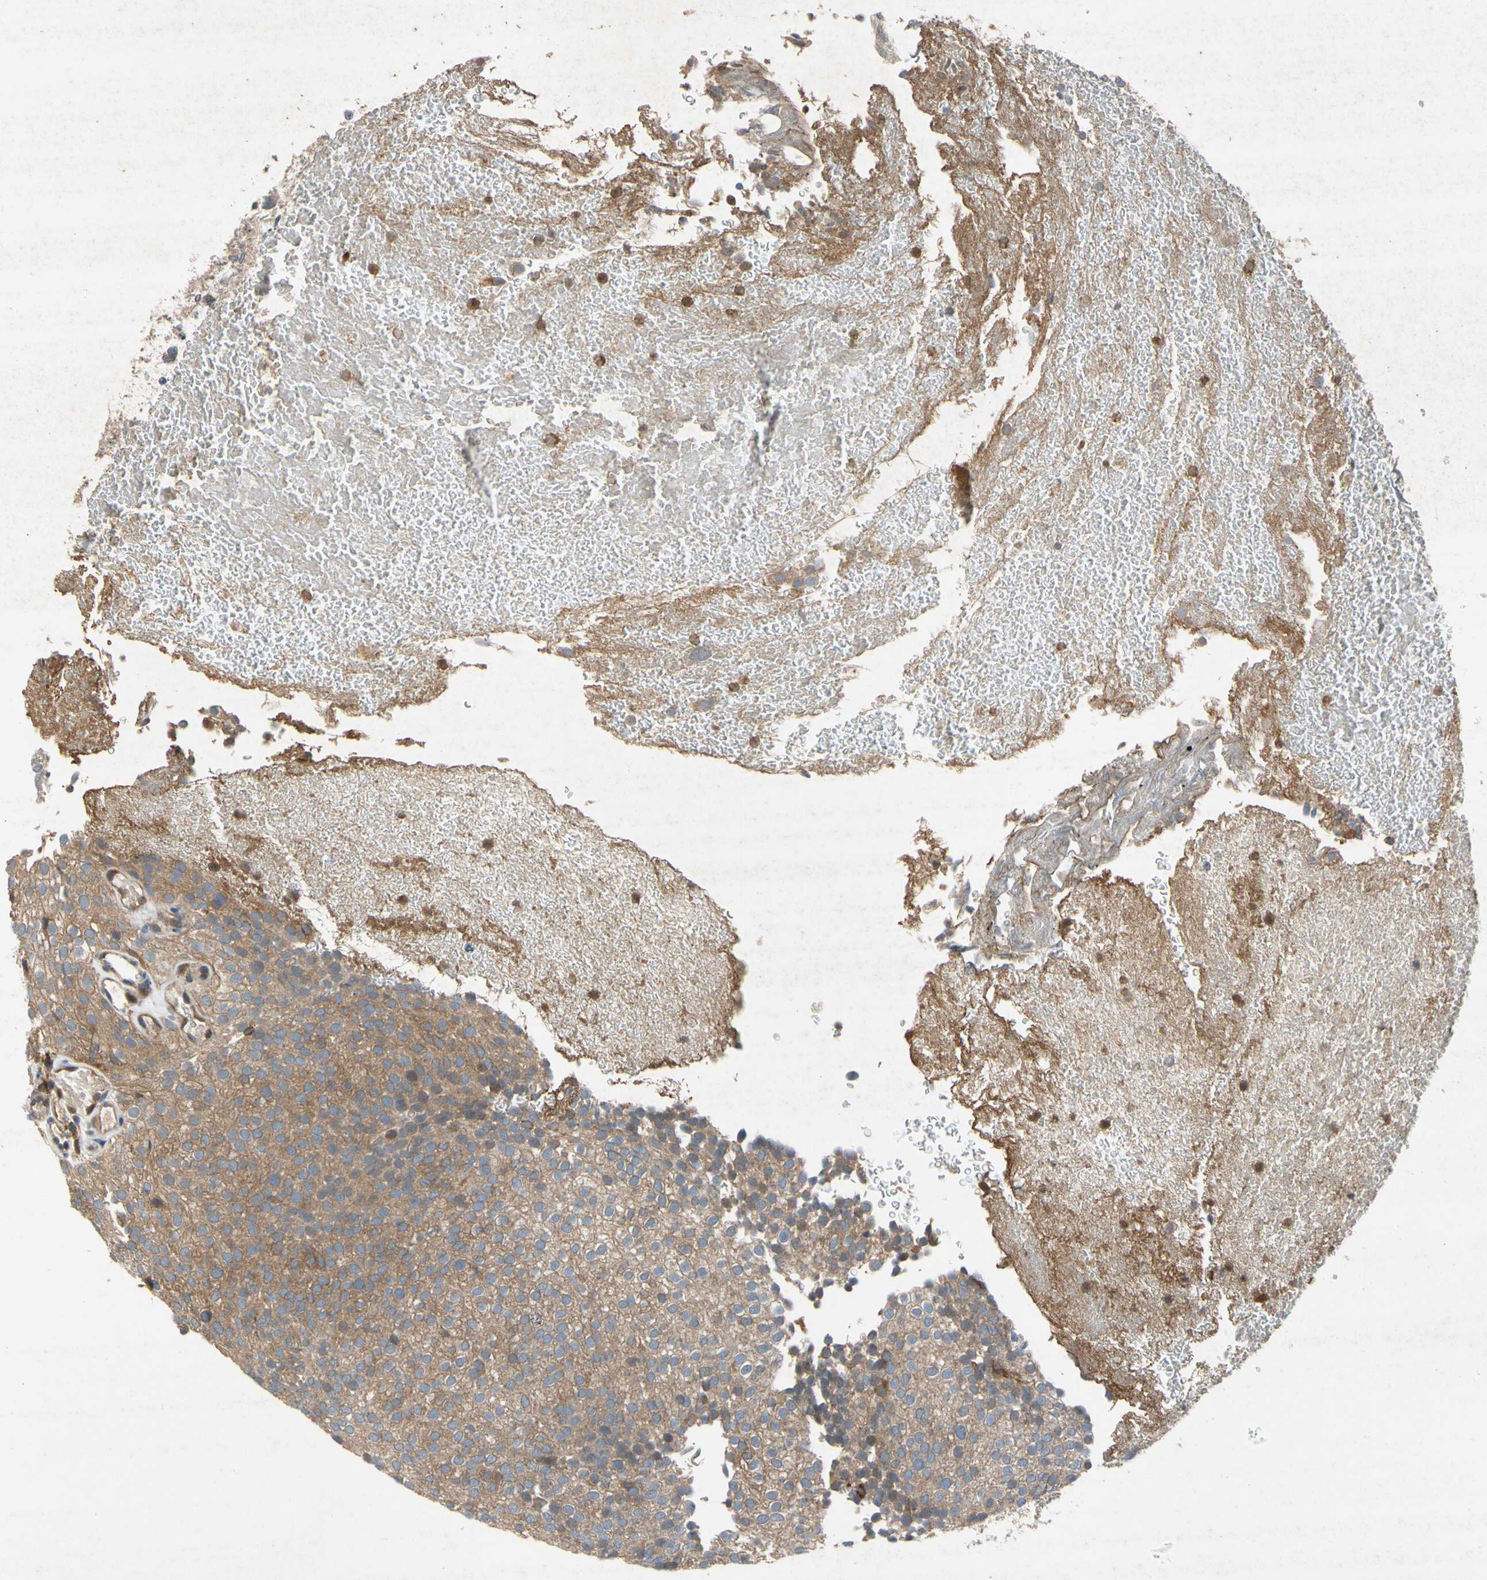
{"staining": {"intensity": "moderate", "quantity": ">75%", "location": "cytoplasmic/membranous"}, "tissue": "urothelial cancer", "cell_type": "Tumor cells", "image_type": "cancer", "snomed": [{"axis": "morphology", "description": "Urothelial carcinoma, Low grade"}, {"axis": "topography", "description": "Urinary bladder"}], "caption": "Immunohistochemistry (DAB) staining of human urothelial cancer reveals moderate cytoplasmic/membranous protein staining in approximately >75% of tumor cells. The staining was performed using DAB, with brown indicating positive protein expression. Nuclei are stained blue with hematoxylin.", "gene": "RPS6KA1", "patient": {"sex": "male", "age": 78}}